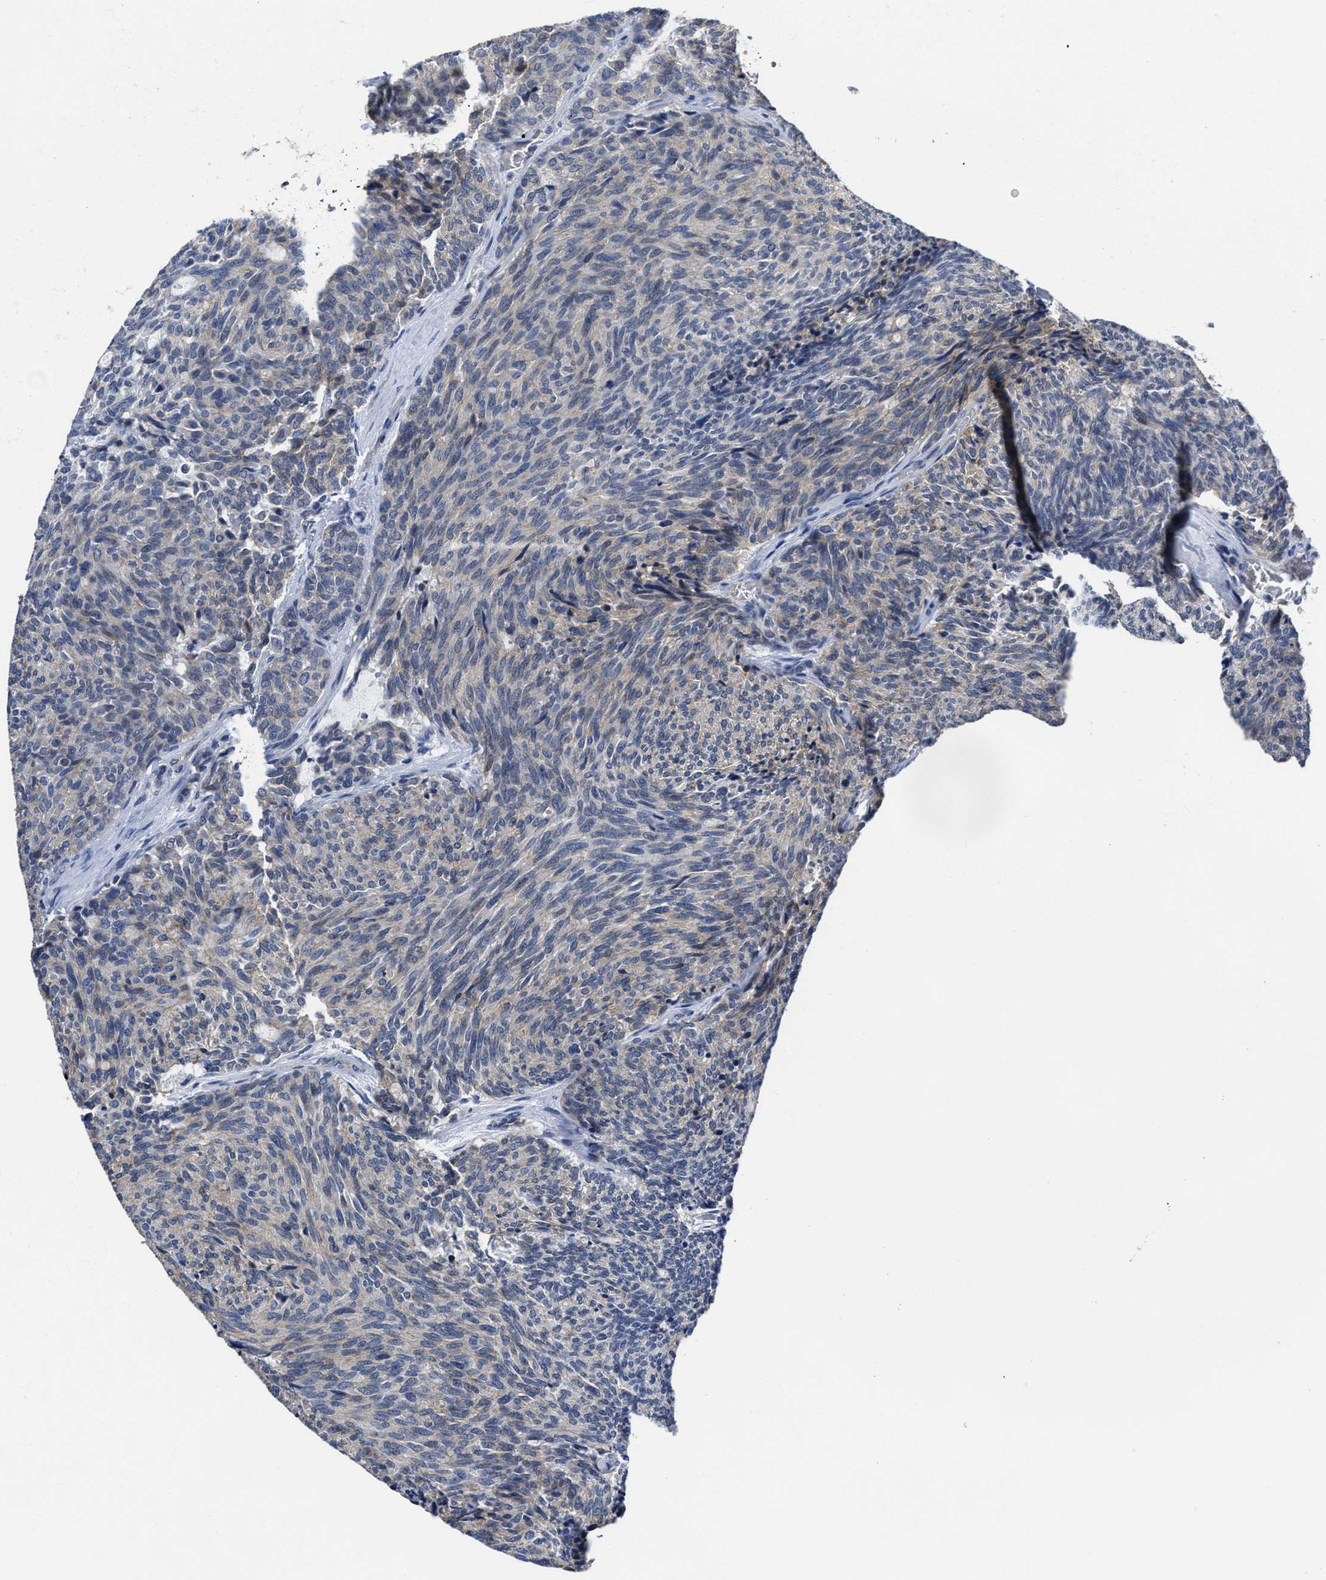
{"staining": {"intensity": "weak", "quantity": "<25%", "location": "cytoplasmic/membranous"}, "tissue": "carcinoid", "cell_type": "Tumor cells", "image_type": "cancer", "snomed": [{"axis": "morphology", "description": "Carcinoid, malignant, NOS"}, {"axis": "topography", "description": "Pancreas"}], "caption": "Immunohistochemical staining of human malignant carcinoid displays no significant positivity in tumor cells.", "gene": "GHITM", "patient": {"sex": "female", "age": 54}}